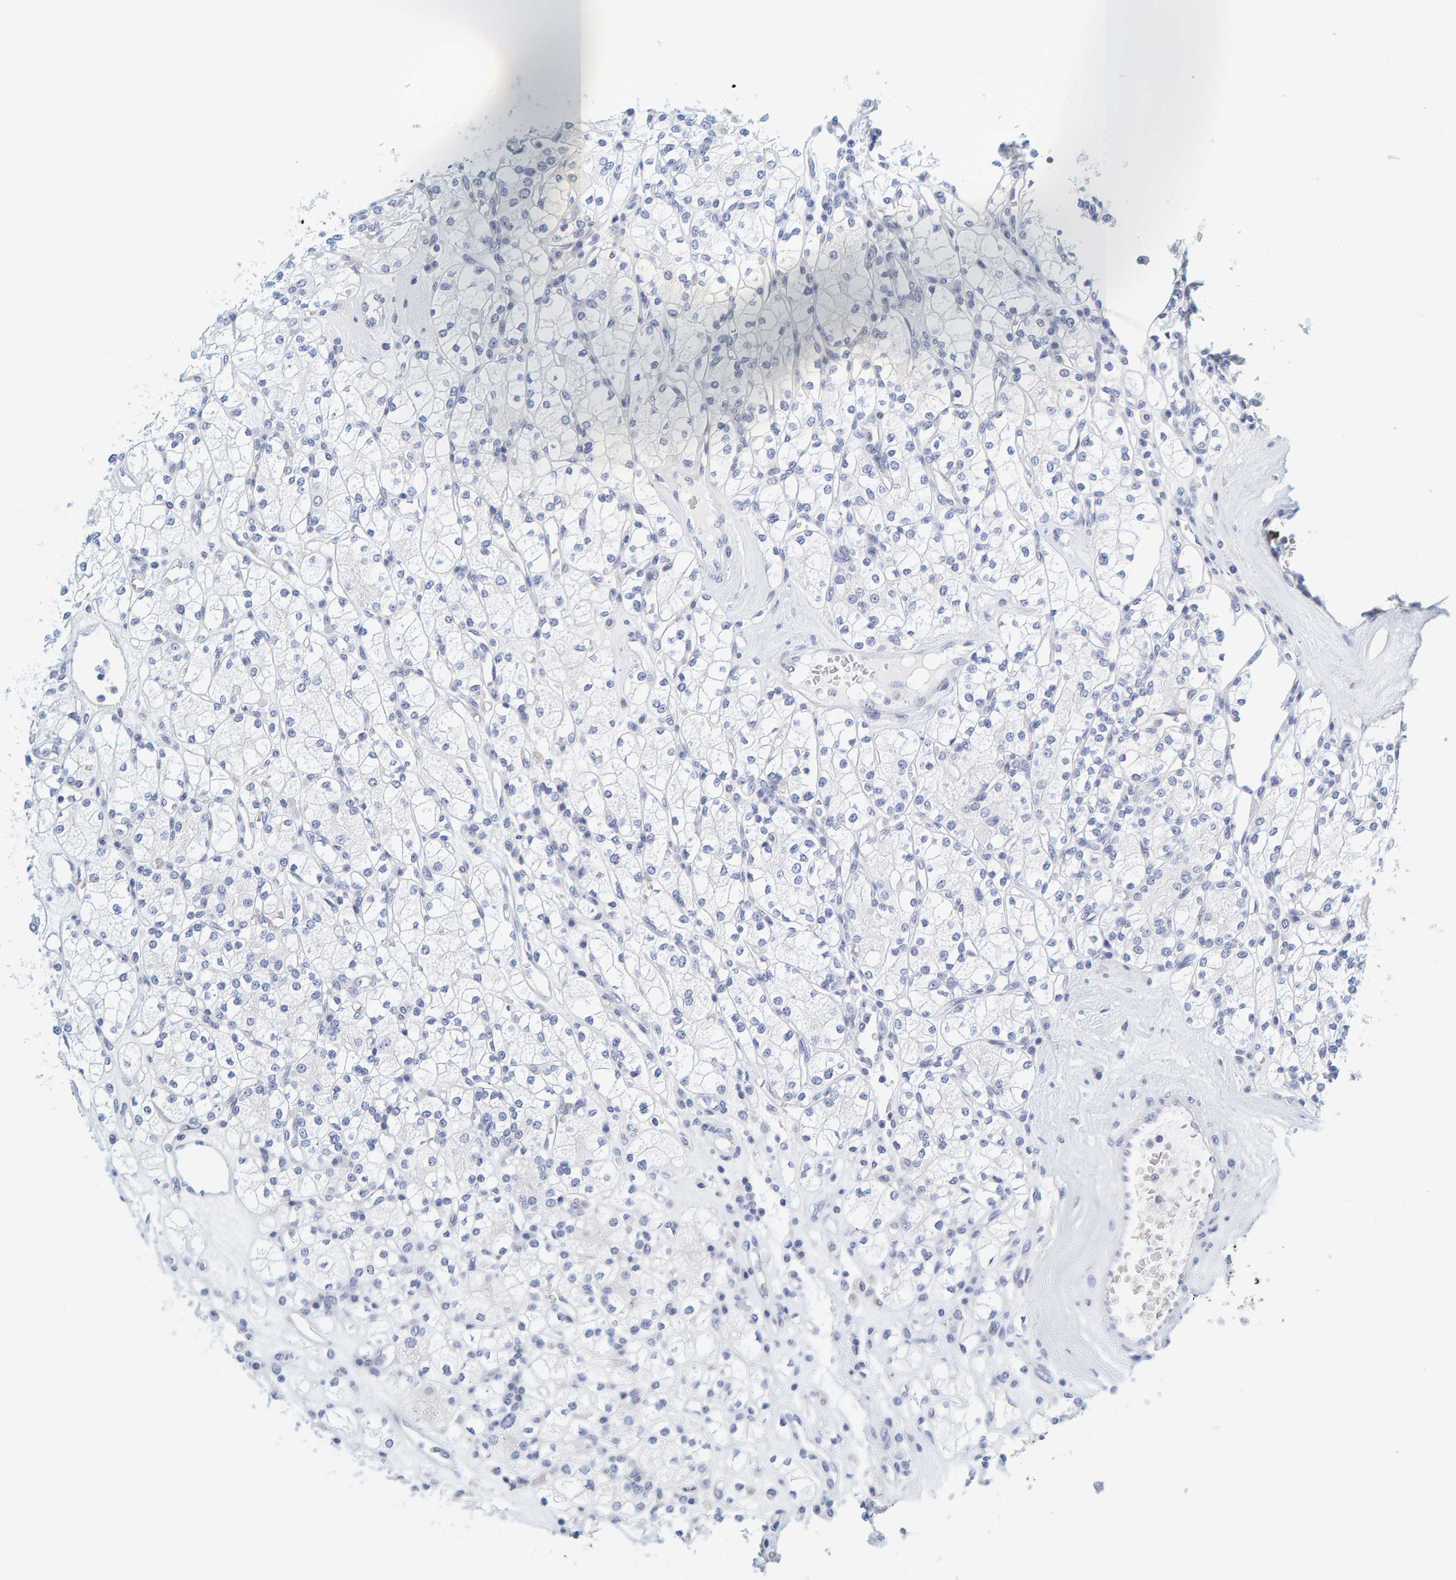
{"staining": {"intensity": "negative", "quantity": "none", "location": "none"}, "tissue": "renal cancer", "cell_type": "Tumor cells", "image_type": "cancer", "snomed": [{"axis": "morphology", "description": "Adenocarcinoma, NOS"}, {"axis": "topography", "description": "Kidney"}], "caption": "Immunohistochemistry photomicrograph of renal cancer (adenocarcinoma) stained for a protein (brown), which demonstrates no staining in tumor cells.", "gene": "MOG", "patient": {"sex": "male", "age": 77}}